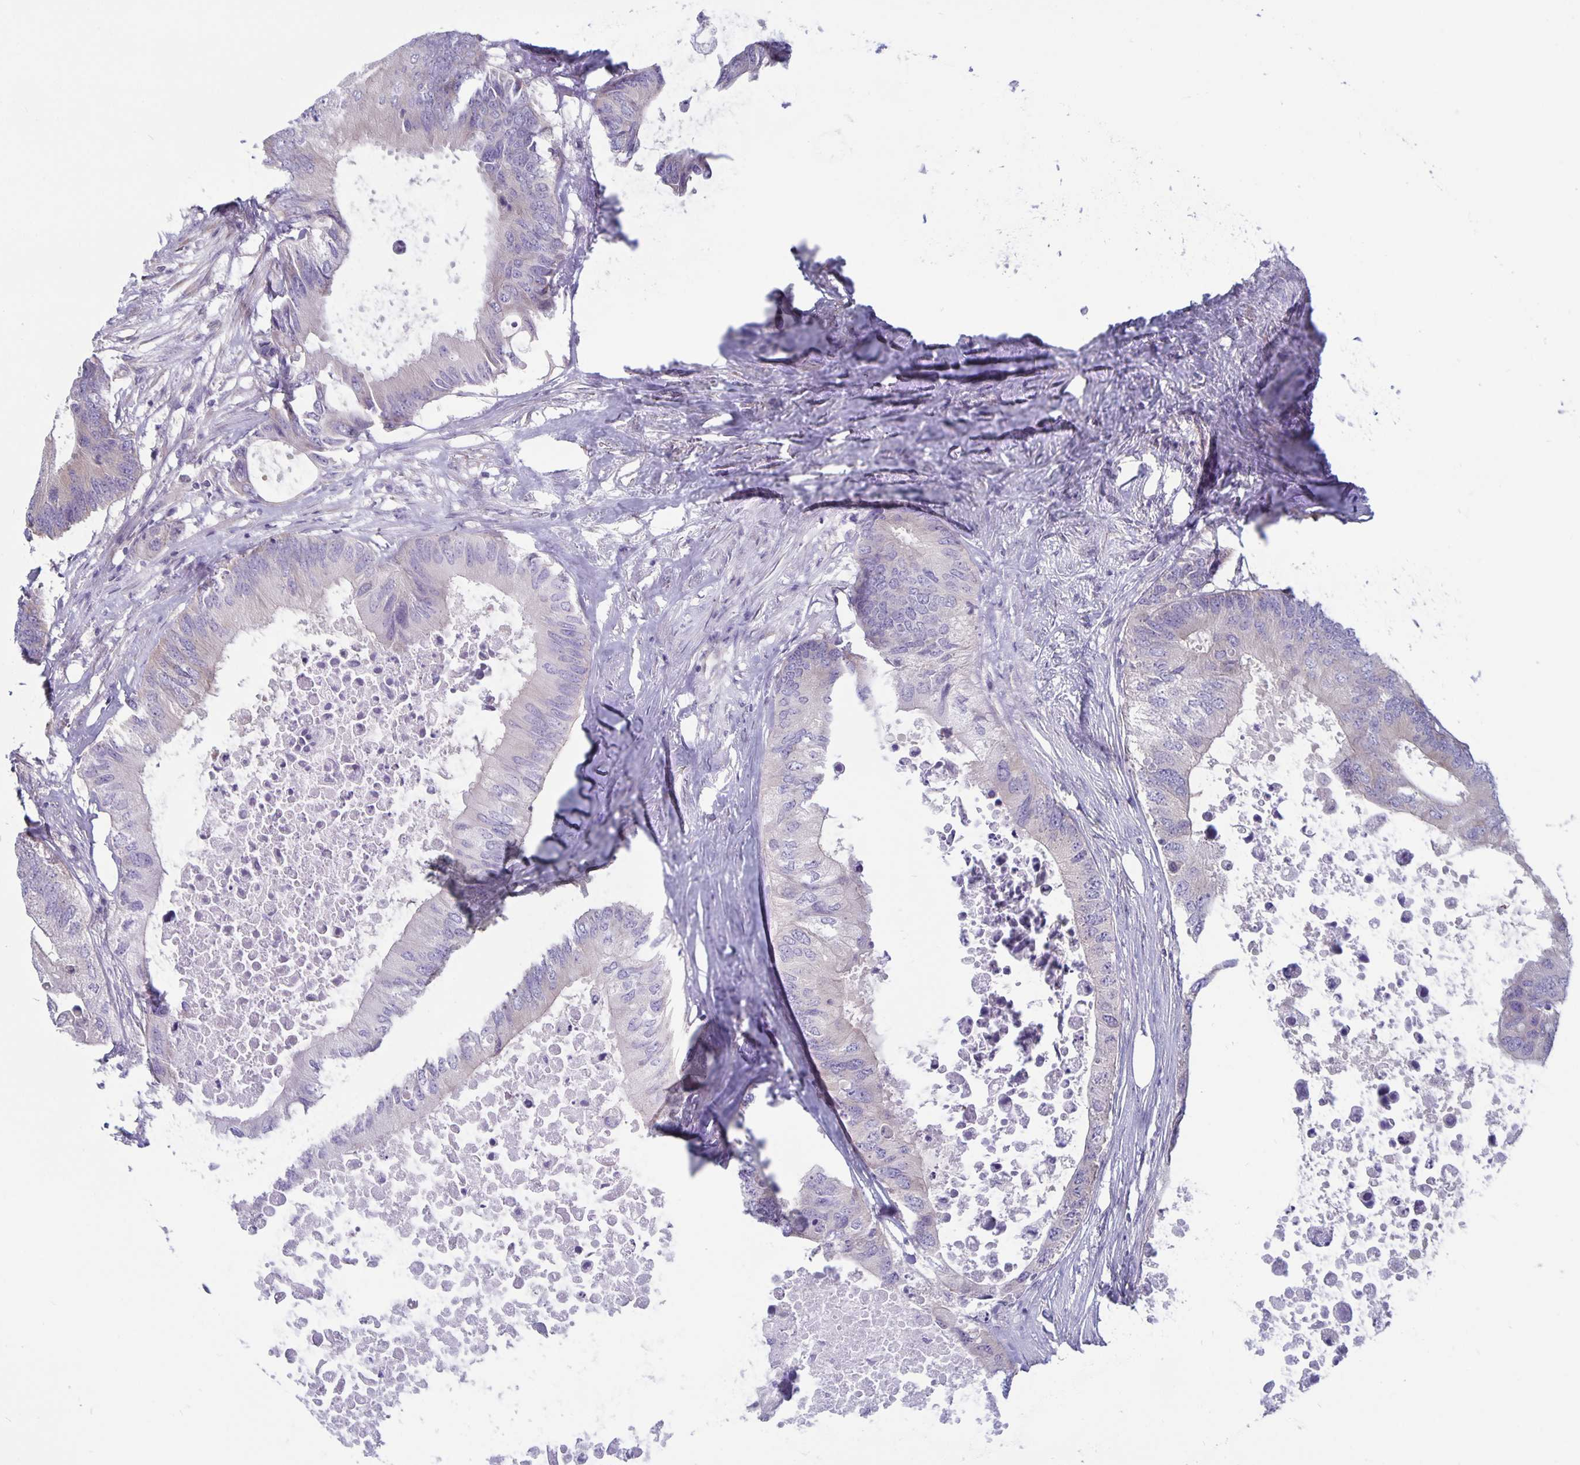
{"staining": {"intensity": "negative", "quantity": "none", "location": "none"}, "tissue": "colorectal cancer", "cell_type": "Tumor cells", "image_type": "cancer", "snomed": [{"axis": "morphology", "description": "Adenocarcinoma, NOS"}, {"axis": "topography", "description": "Colon"}], "caption": "Micrograph shows no protein expression in tumor cells of colorectal cancer tissue. (DAB immunohistochemistry with hematoxylin counter stain).", "gene": "PLCB3", "patient": {"sex": "male", "age": 71}}